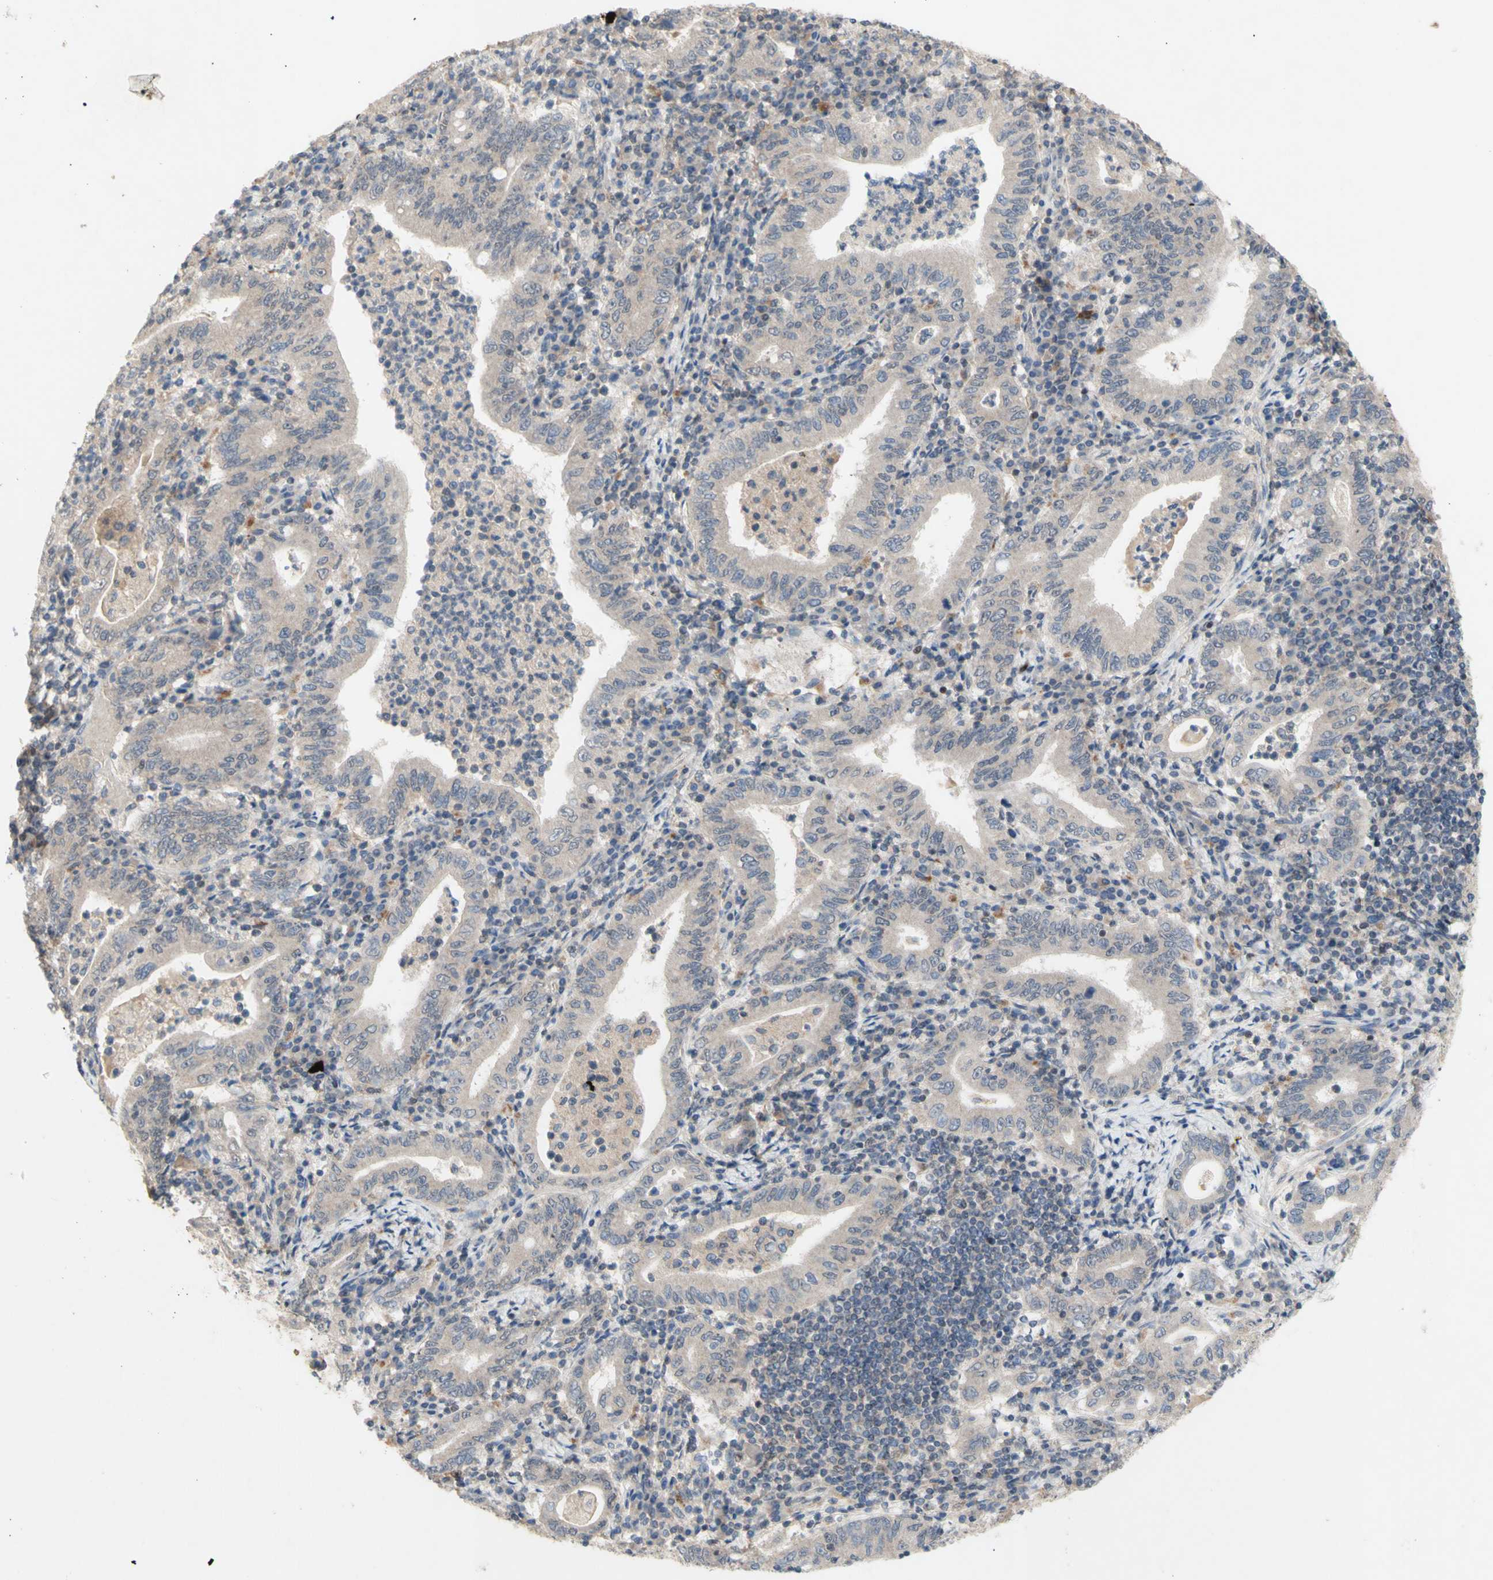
{"staining": {"intensity": "weak", "quantity": ">75%", "location": "cytoplasmic/membranous"}, "tissue": "stomach cancer", "cell_type": "Tumor cells", "image_type": "cancer", "snomed": [{"axis": "morphology", "description": "Normal tissue, NOS"}, {"axis": "morphology", "description": "Adenocarcinoma, NOS"}, {"axis": "topography", "description": "Esophagus"}, {"axis": "topography", "description": "Stomach, upper"}, {"axis": "topography", "description": "Peripheral nerve tissue"}], "caption": "Tumor cells demonstrate low levels of weak cytoplasmic/membranous positivity in approximately >75% of cells in stomach cancer (adenocarcinoma).", "gene": "NLRP1", "patient": {"sex": "male", "age": 62}}